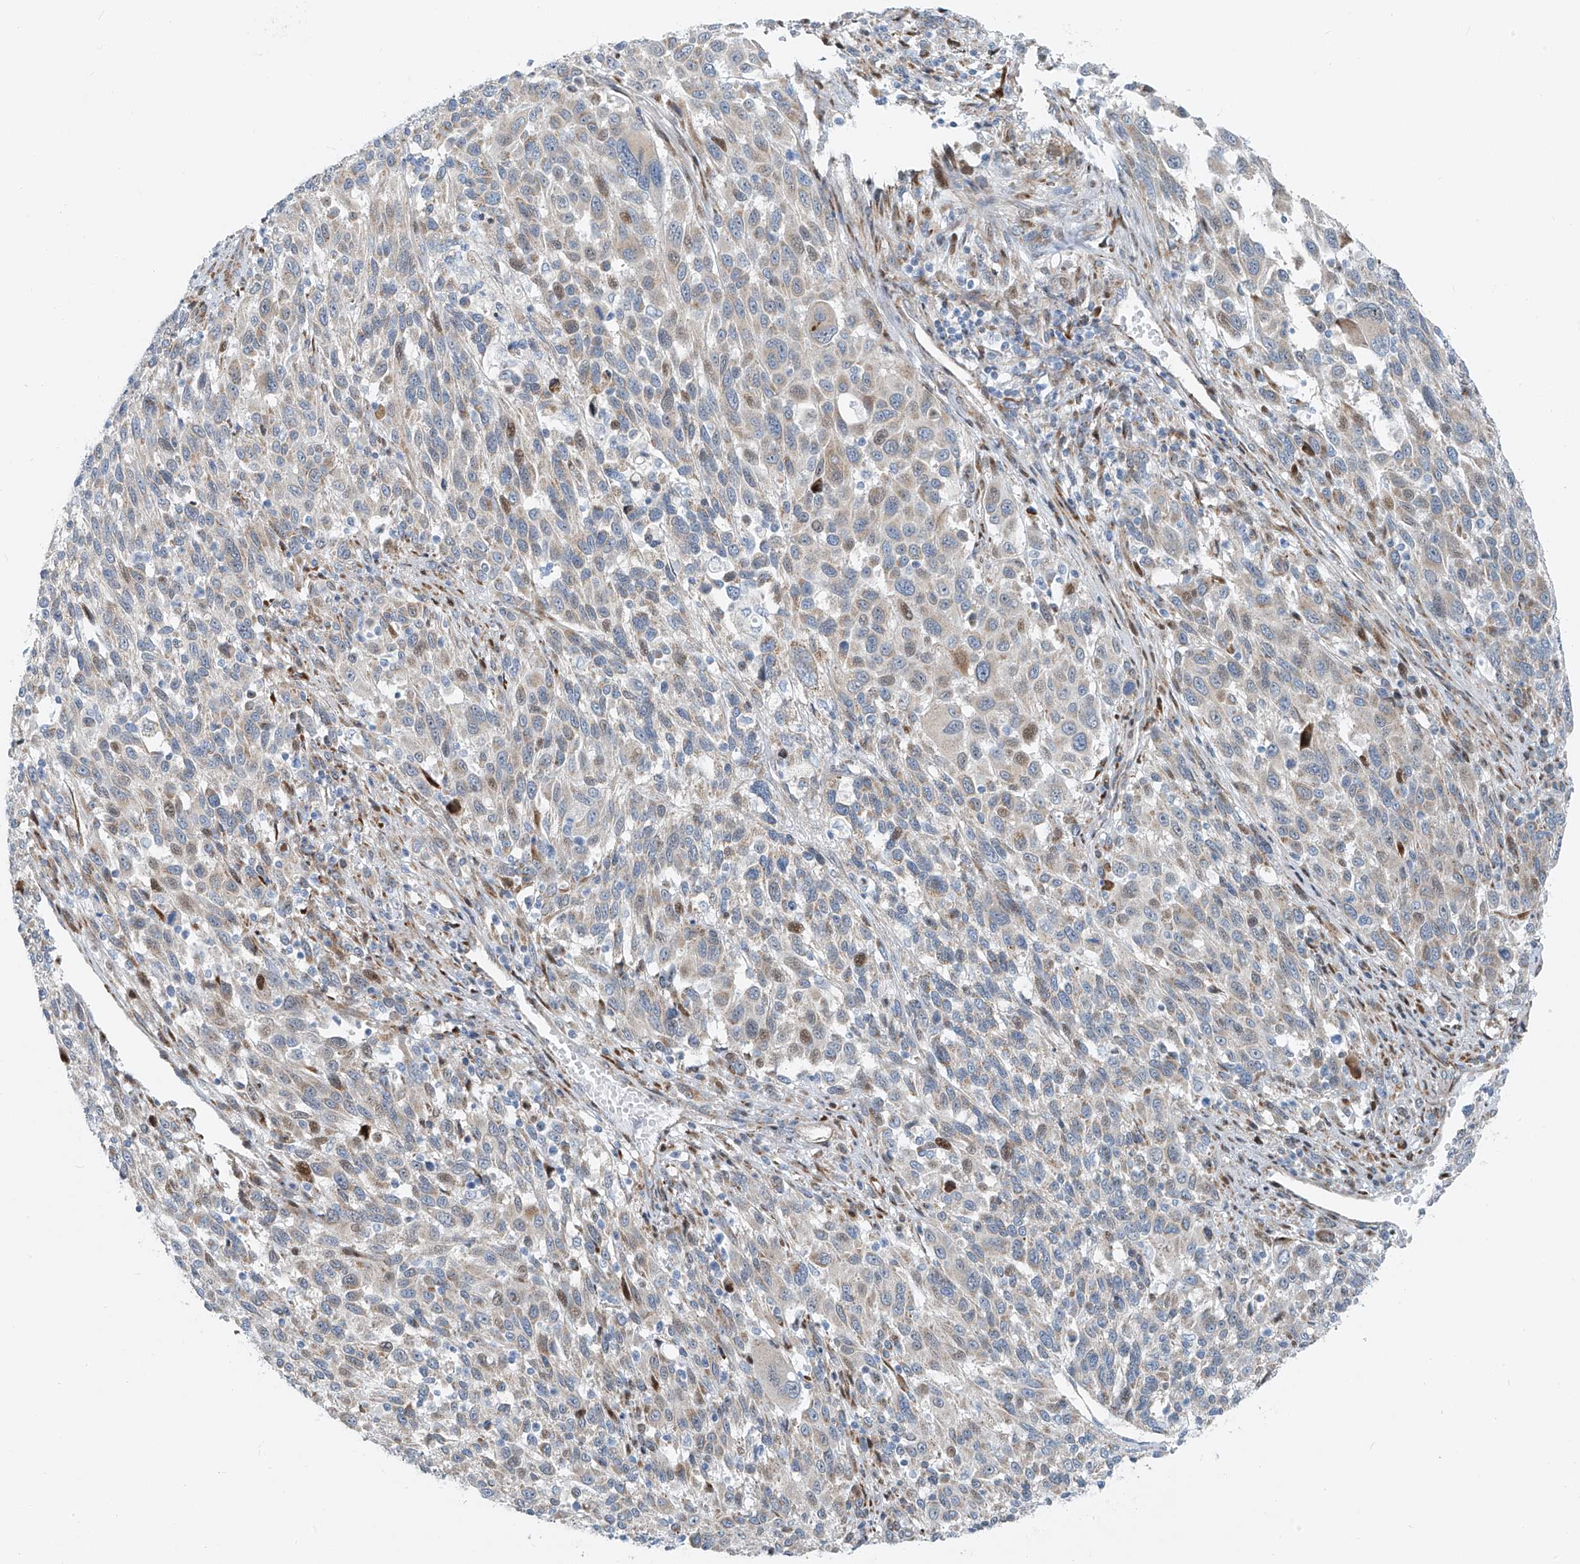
{"staining": {"intensity": "moderate", "quantity": "<25%", "location": "cytoplasmic/membranous,nuclear"}, "tissue": "melanoma", "cell_type": "Tumor cells", "image_type": "cancer", "snomed": [{"axis": "morphology", "description": "Malignant melanoma, Metastatic site"}, {"axis": "topography", "description": "Lymph node"}], "caption": "Immunohistochemical staining of human melanoma reveals low levels of moderate cytoplasmic/membranous and nuclear expression in about <25% of tumor cells. Nuclei are stained in blue.", "gene": "HIC2", "patient": {"sex": "male", "age": 61}}